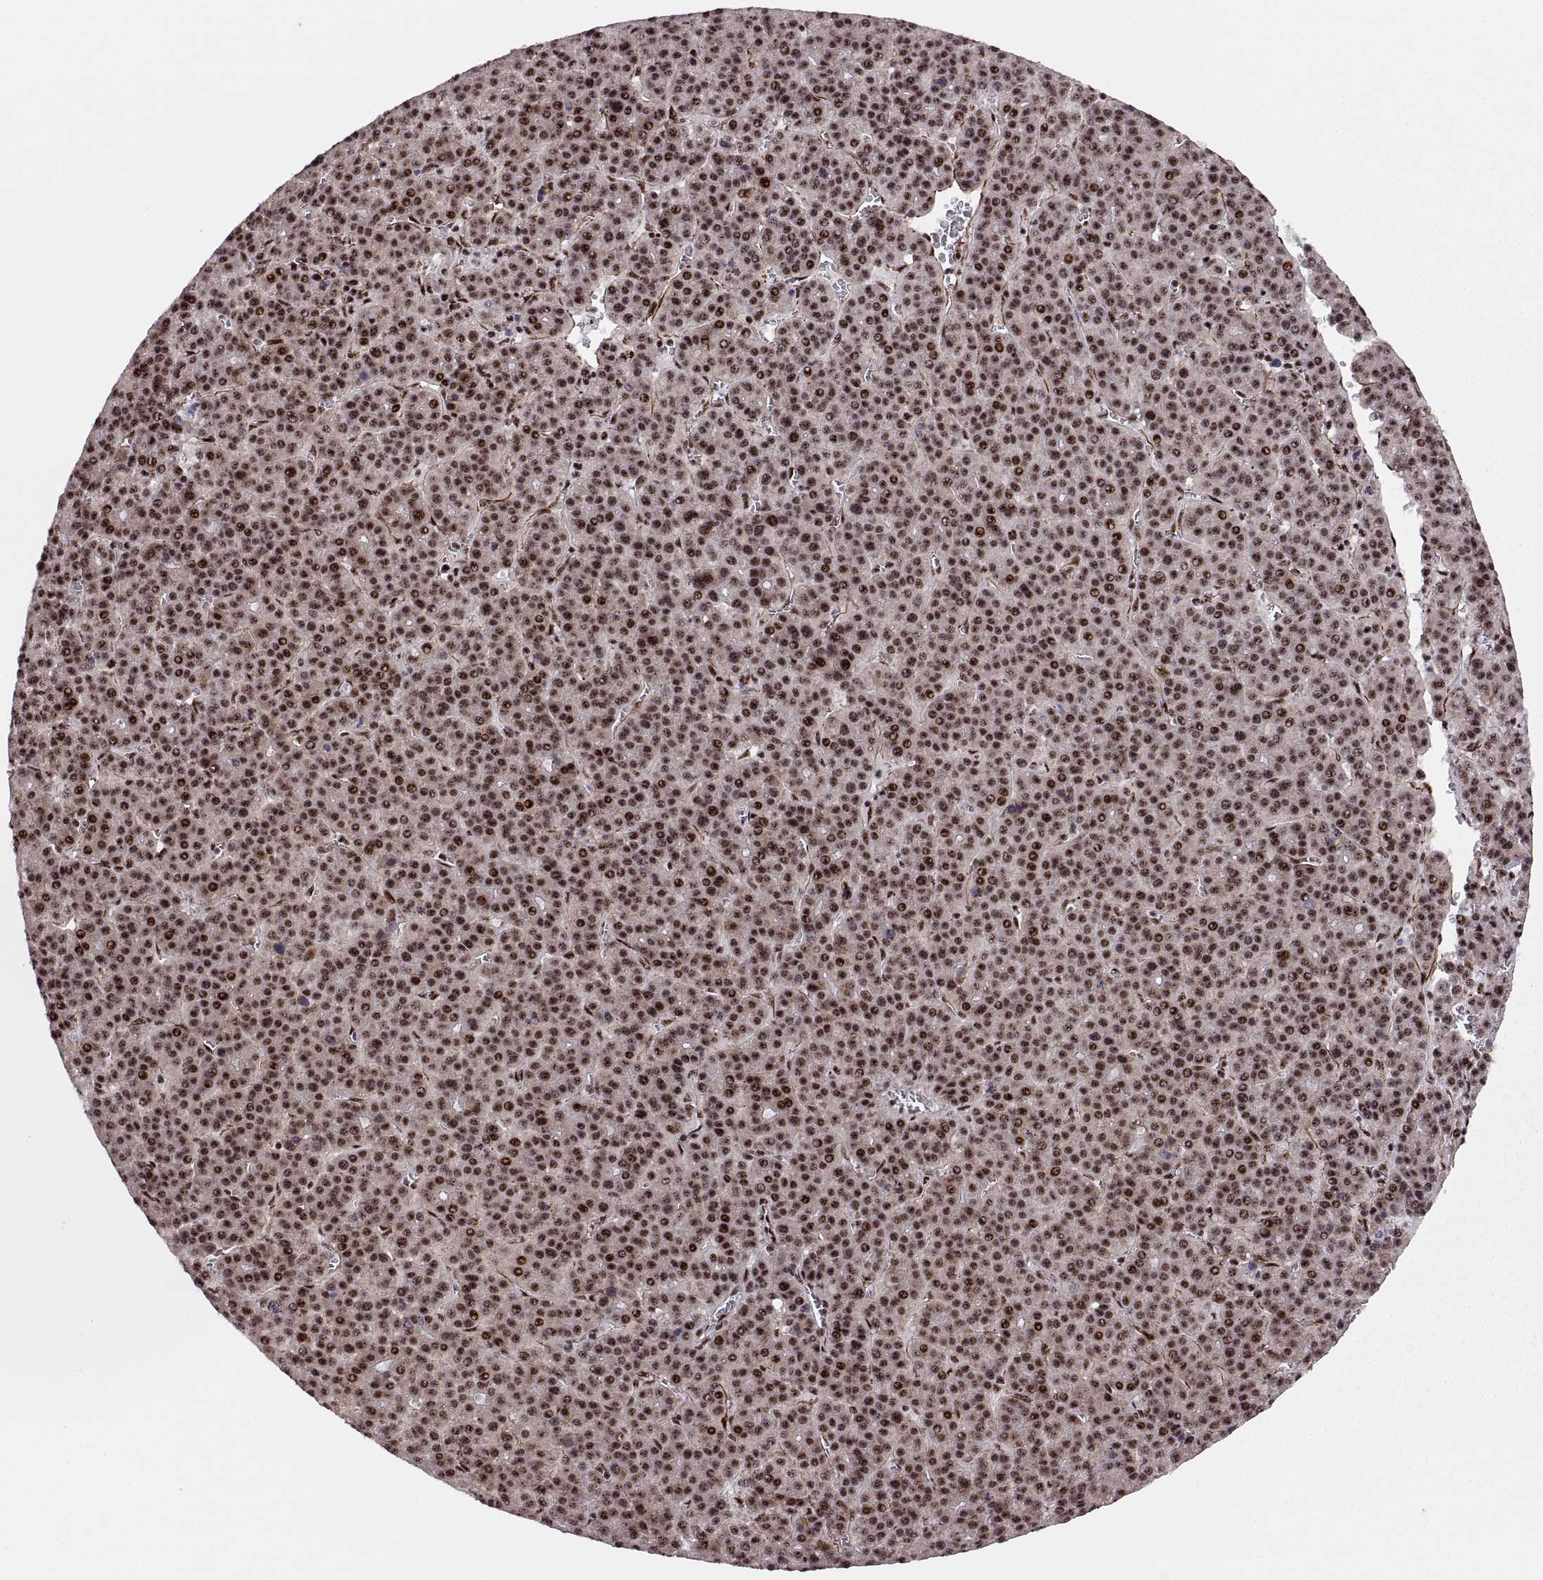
{"staining": {"intensity": "strong", "quantity": ">75%", "location": "nuclear"}, "tissue": "liver cancer", "cell_type": "Tumor cells", "image_type": "cancer", "snomed": [{"axis": "morphology", "description": "Carcinoma, Hepatocellular, NOS"}, {"axis": "topography", "description": "Liver"}], "caption": "Hepatocellular carcinoma (liver) tissue reveals strong nuclear expression in about >75% of tumor cells, visualized by immunohistochemistry.", "gene": "ZCCHC17", "patient": {"sex": "female", "age": 58}}